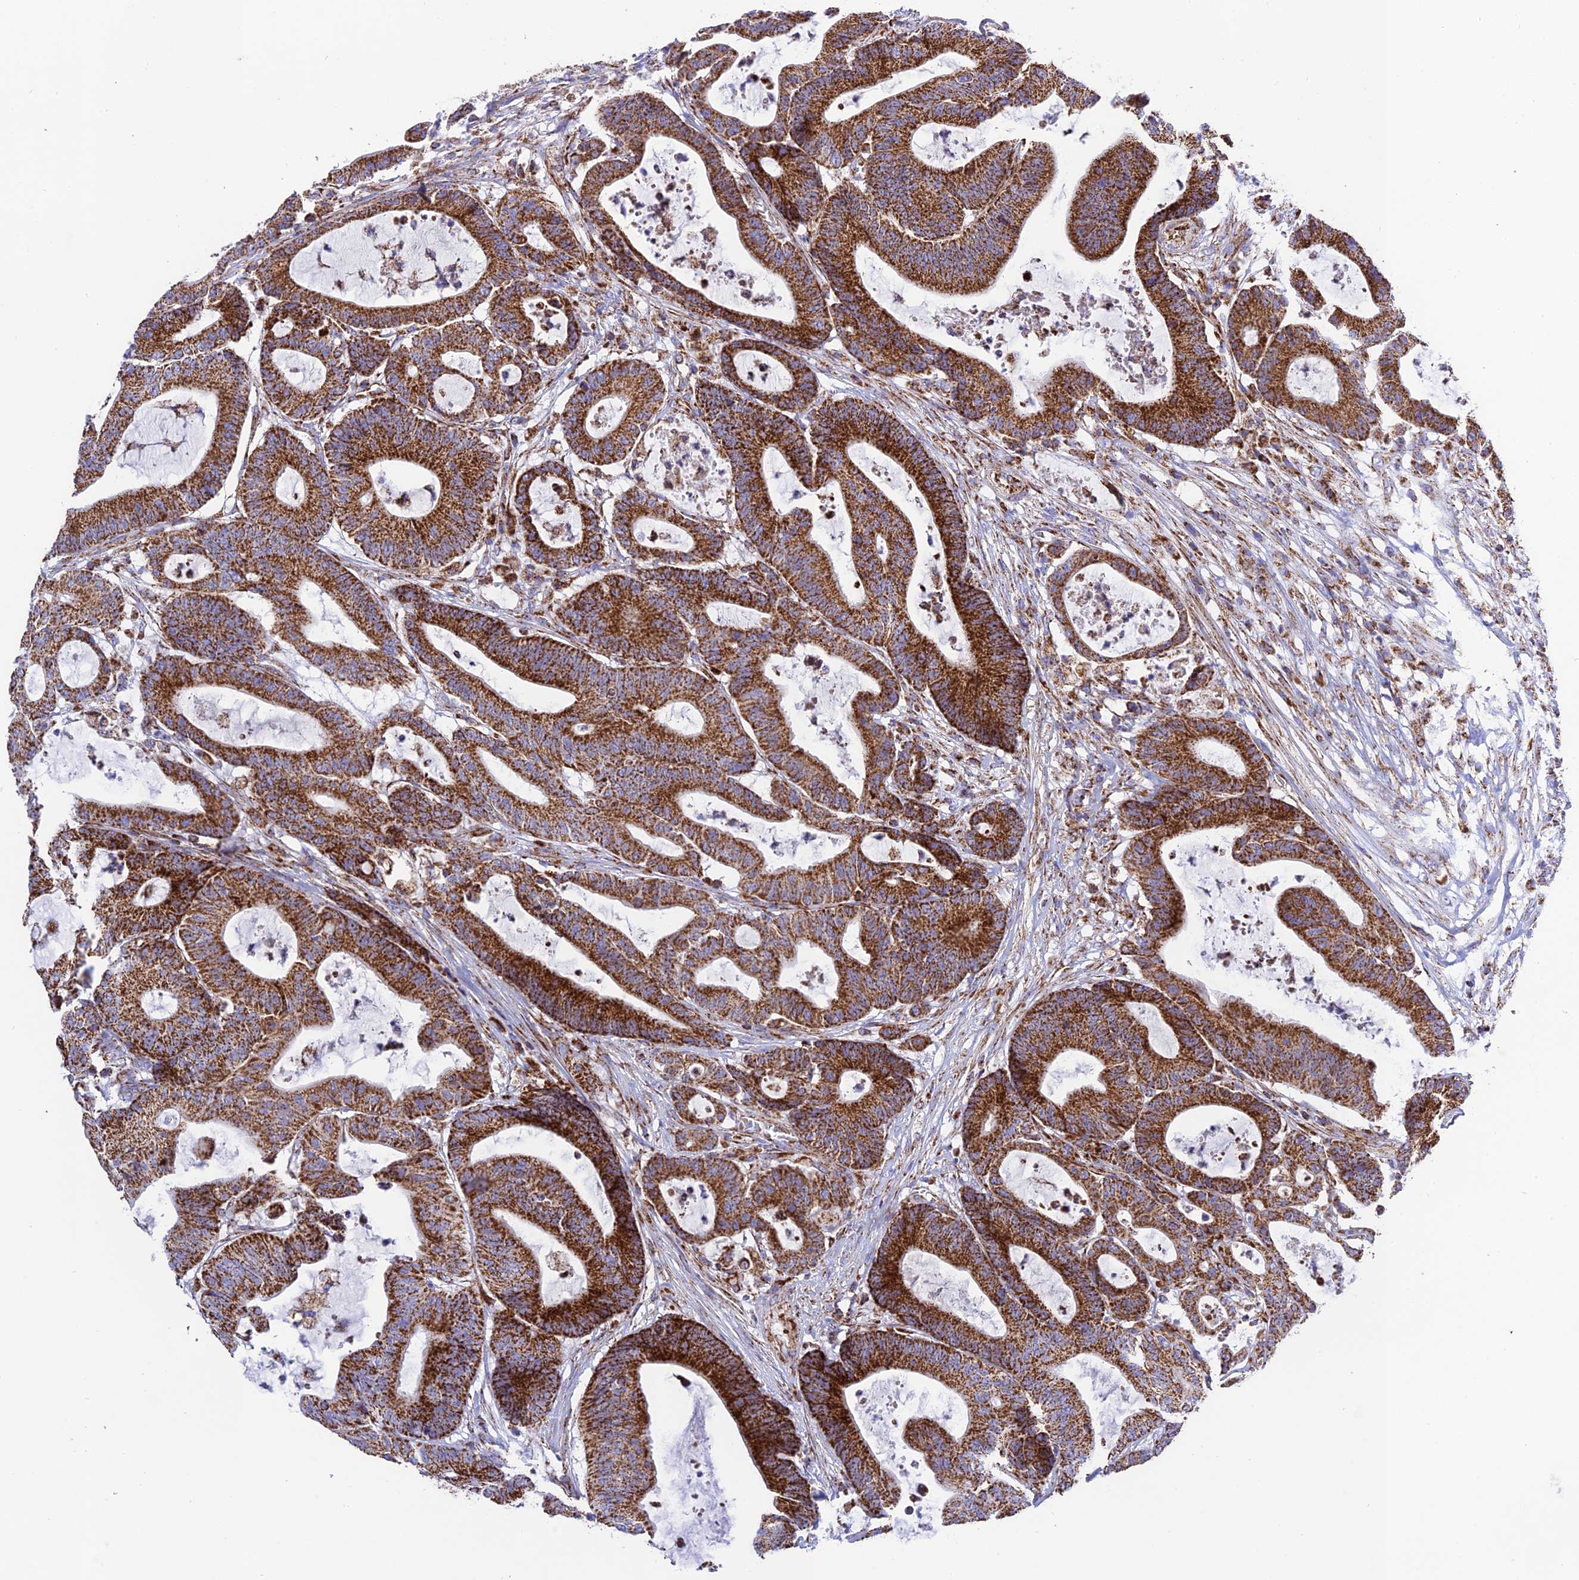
{"staining": {"intensity": "strong", "quantity": ">75%", "location": "cytoplasmic/membranous"}, "tissue": "colorectal cancer", "cell_type": "Tumor cells", "image_type": "cancer", "snomed": [{"axis": "morphology", "description": "Adenocarcinoma, NOS"}, {"axis": "topography", "description": "Colon"}], "caption": "Strong cytoplasmic/membranous positivity for a protein is seen in approximately >75% of tumor cells of colorectal cancer (adenocarcinoma) using immunohistochemistry (IHC).", "gene": "CHCHD3", "patient": {"sex": "female", "age": 84}}